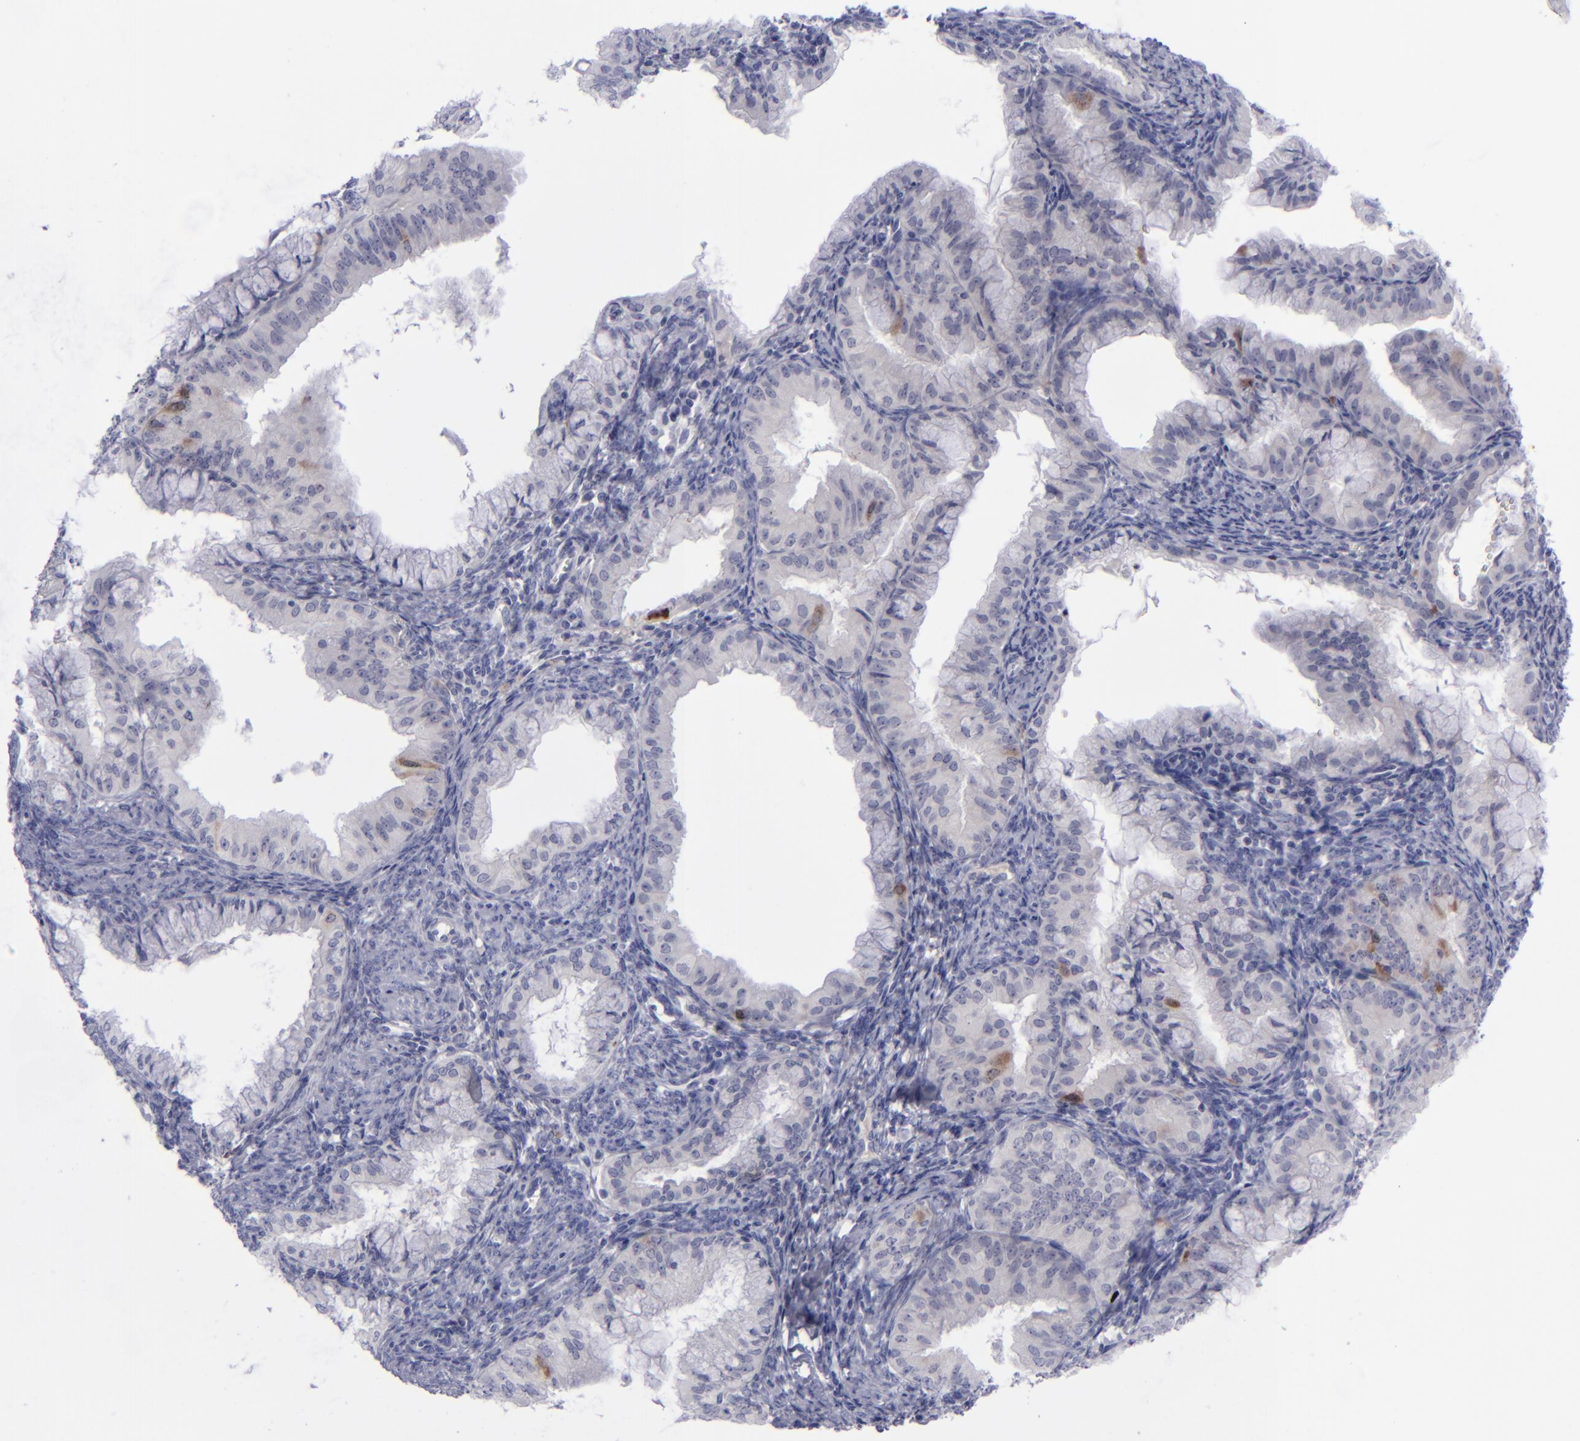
{"staining": {"intensity": "weak", "quantity": "<25%", "location": "cytoplasmic/membranous"}, "tissue": "endometrial cancer", "cell_type": "Tumor cells", "image_type": "cancer", "snomed": [{"axis": "morphology", "description": "Adenocarcinoma, NOS"}, {"axis": "topography", "description": "Endometrium"}], "caption": "This is an IHC micrograph of adenocarcinoma (endometrial). There is no expression in tumor cells.", "gene": "AURKA", "patient": {"sex": "female", "age": 76}}